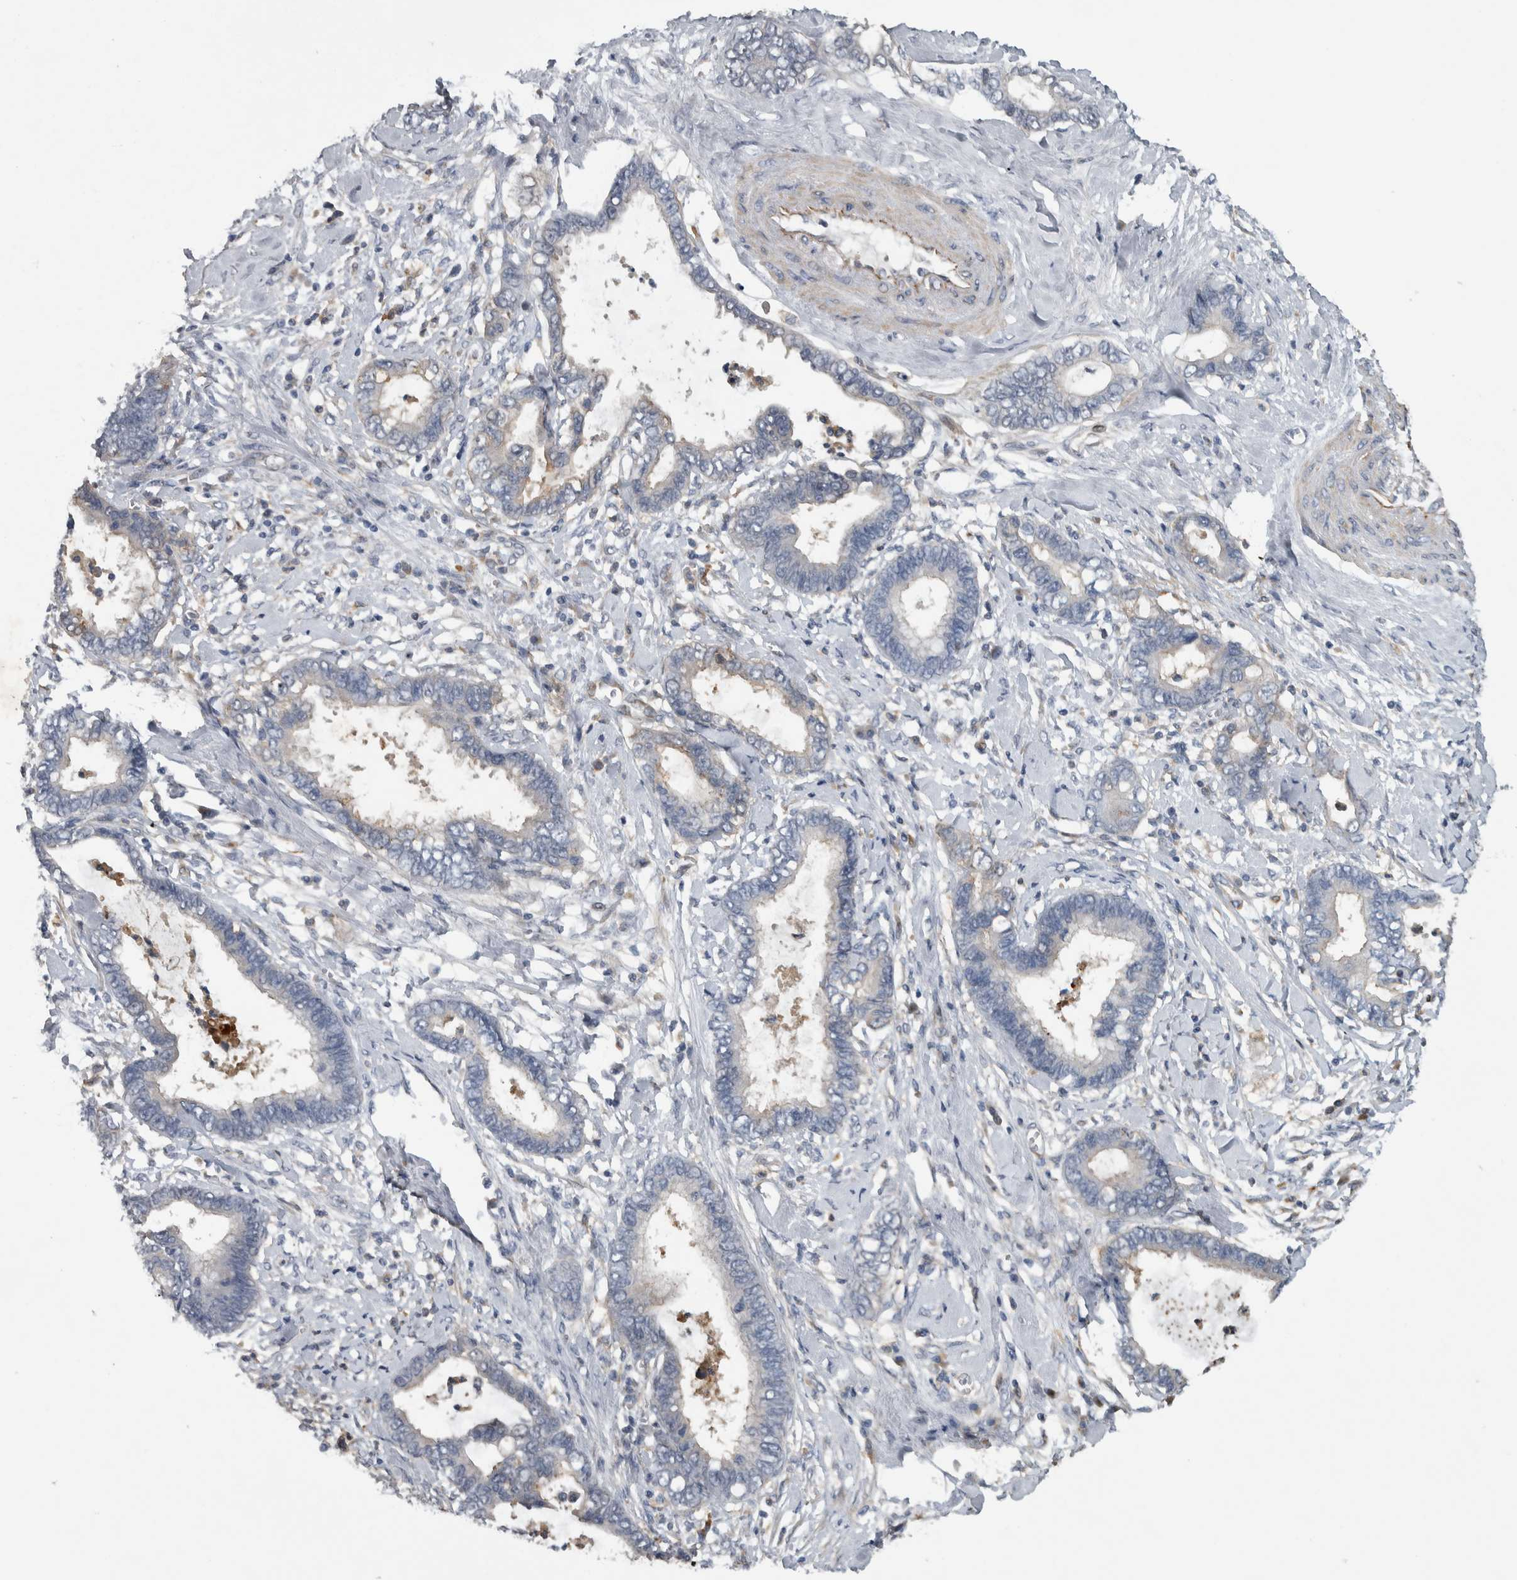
{"staining": {"intensity": "negative", "quantity": "none", "location": "none"}, "tissue": "cervical cancer", "cell_type": "Tumor cells", "image_type": "cancer", "snomed": [{"axis": "morphology", "description": "Adenocarcinoma, NOS"}, {"axis": "topography", "description": "Cervix"}], "caption": "DAB (3,3'-diaminobenzidine) immunohistochemical staining of cervical cancer exhibits no significant positivity in tumor cells.", "gene": "NT5C2", "patient": {"sex": "female", "age": 44}}